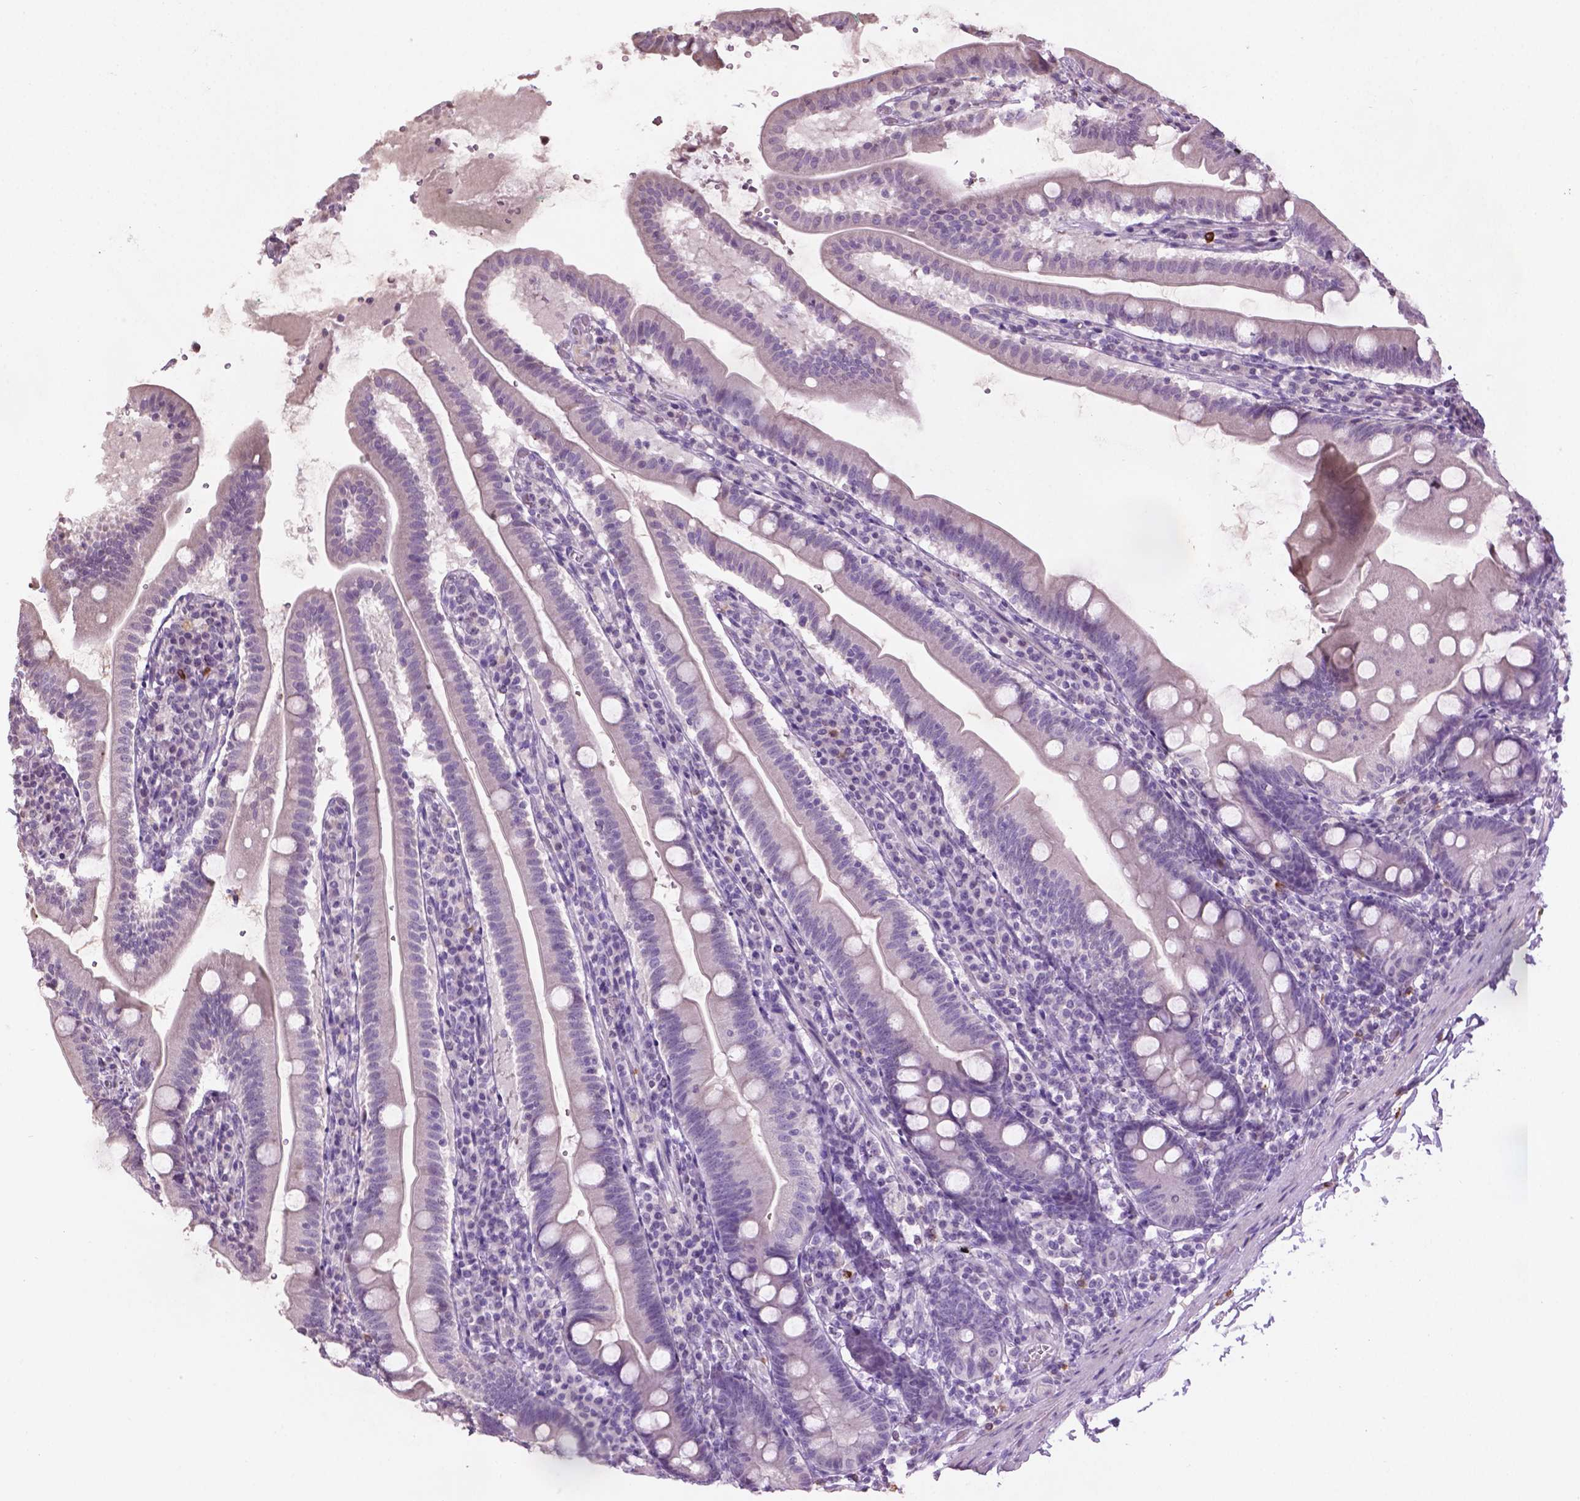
{"staining": {"intensity": "negative", "quantity": "none", "location": "none"}, "tissue": "duodenum", "cell_type": "Glandular cells", "image_type": "normal", "snomed": [{"axis": "morphology", "description": "Normal tissue, NOS"}, {"axis": "topography", "description": "Duodenum"}], "caption": "IHC photomicrograph of benign duodenum stained for a protein (brown), which displays no positivity in glandular cells.", "gene": "NTNG2", "patient": {"sex": "female", "age": 67}}